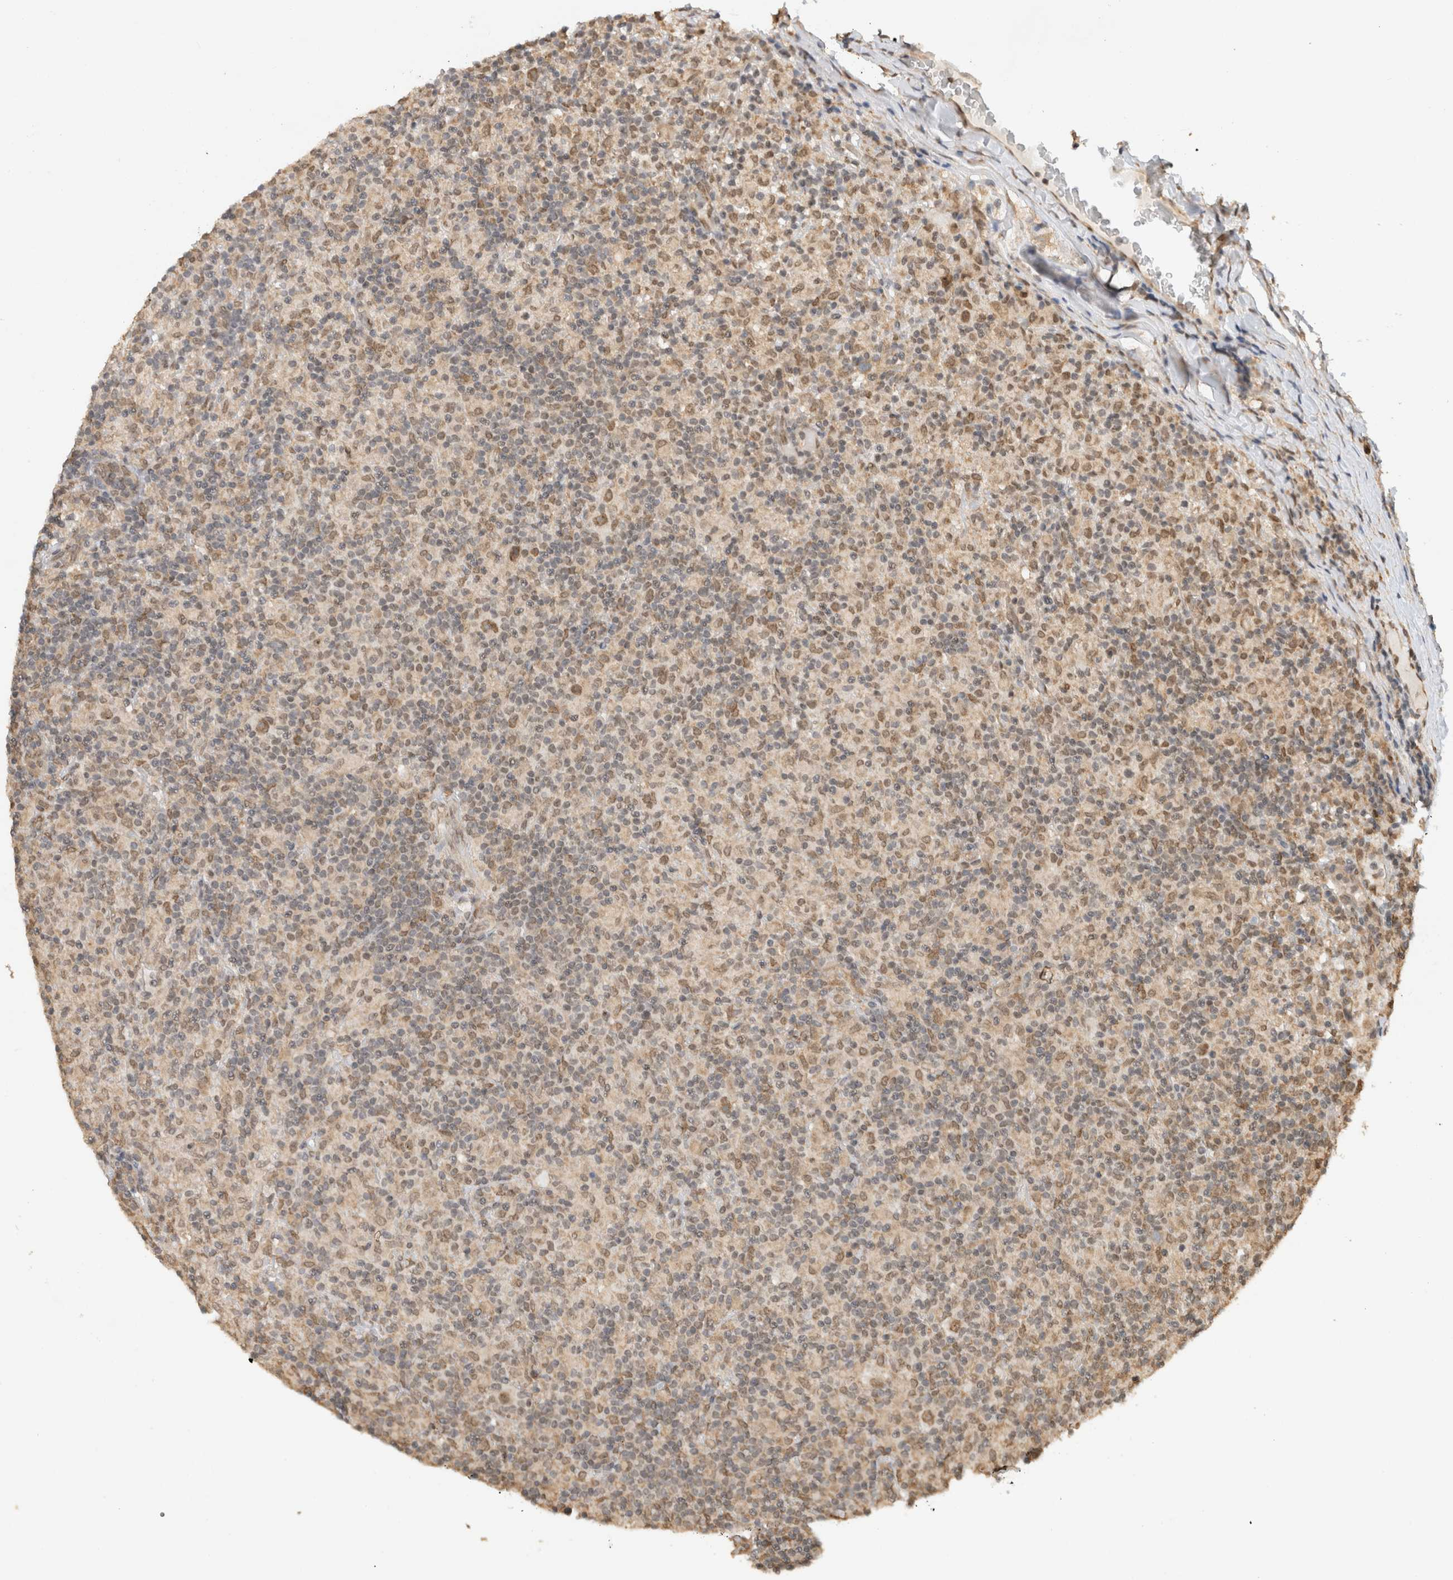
{"staining": {"intensity": "moderate", "quantity": ">75%", "location": "nuclear"}, "tissue": "lymphoma", "cell_type": "Tumor cells", "image_type": "cancer", "snomed": [{"axis": "morphology", "description": "Hodgkin's disease, NOS"}, {"axis": "topography", "description": "Lymph node"}], "caption": "This micrograph exhibits immunohistochemistry staining of human Hodgkin's disease, with medium moderate nuclear expression in about >75% of tumor cells.", "gene": "C1orf21", "patient": {"sex": "male", "age": 70}}